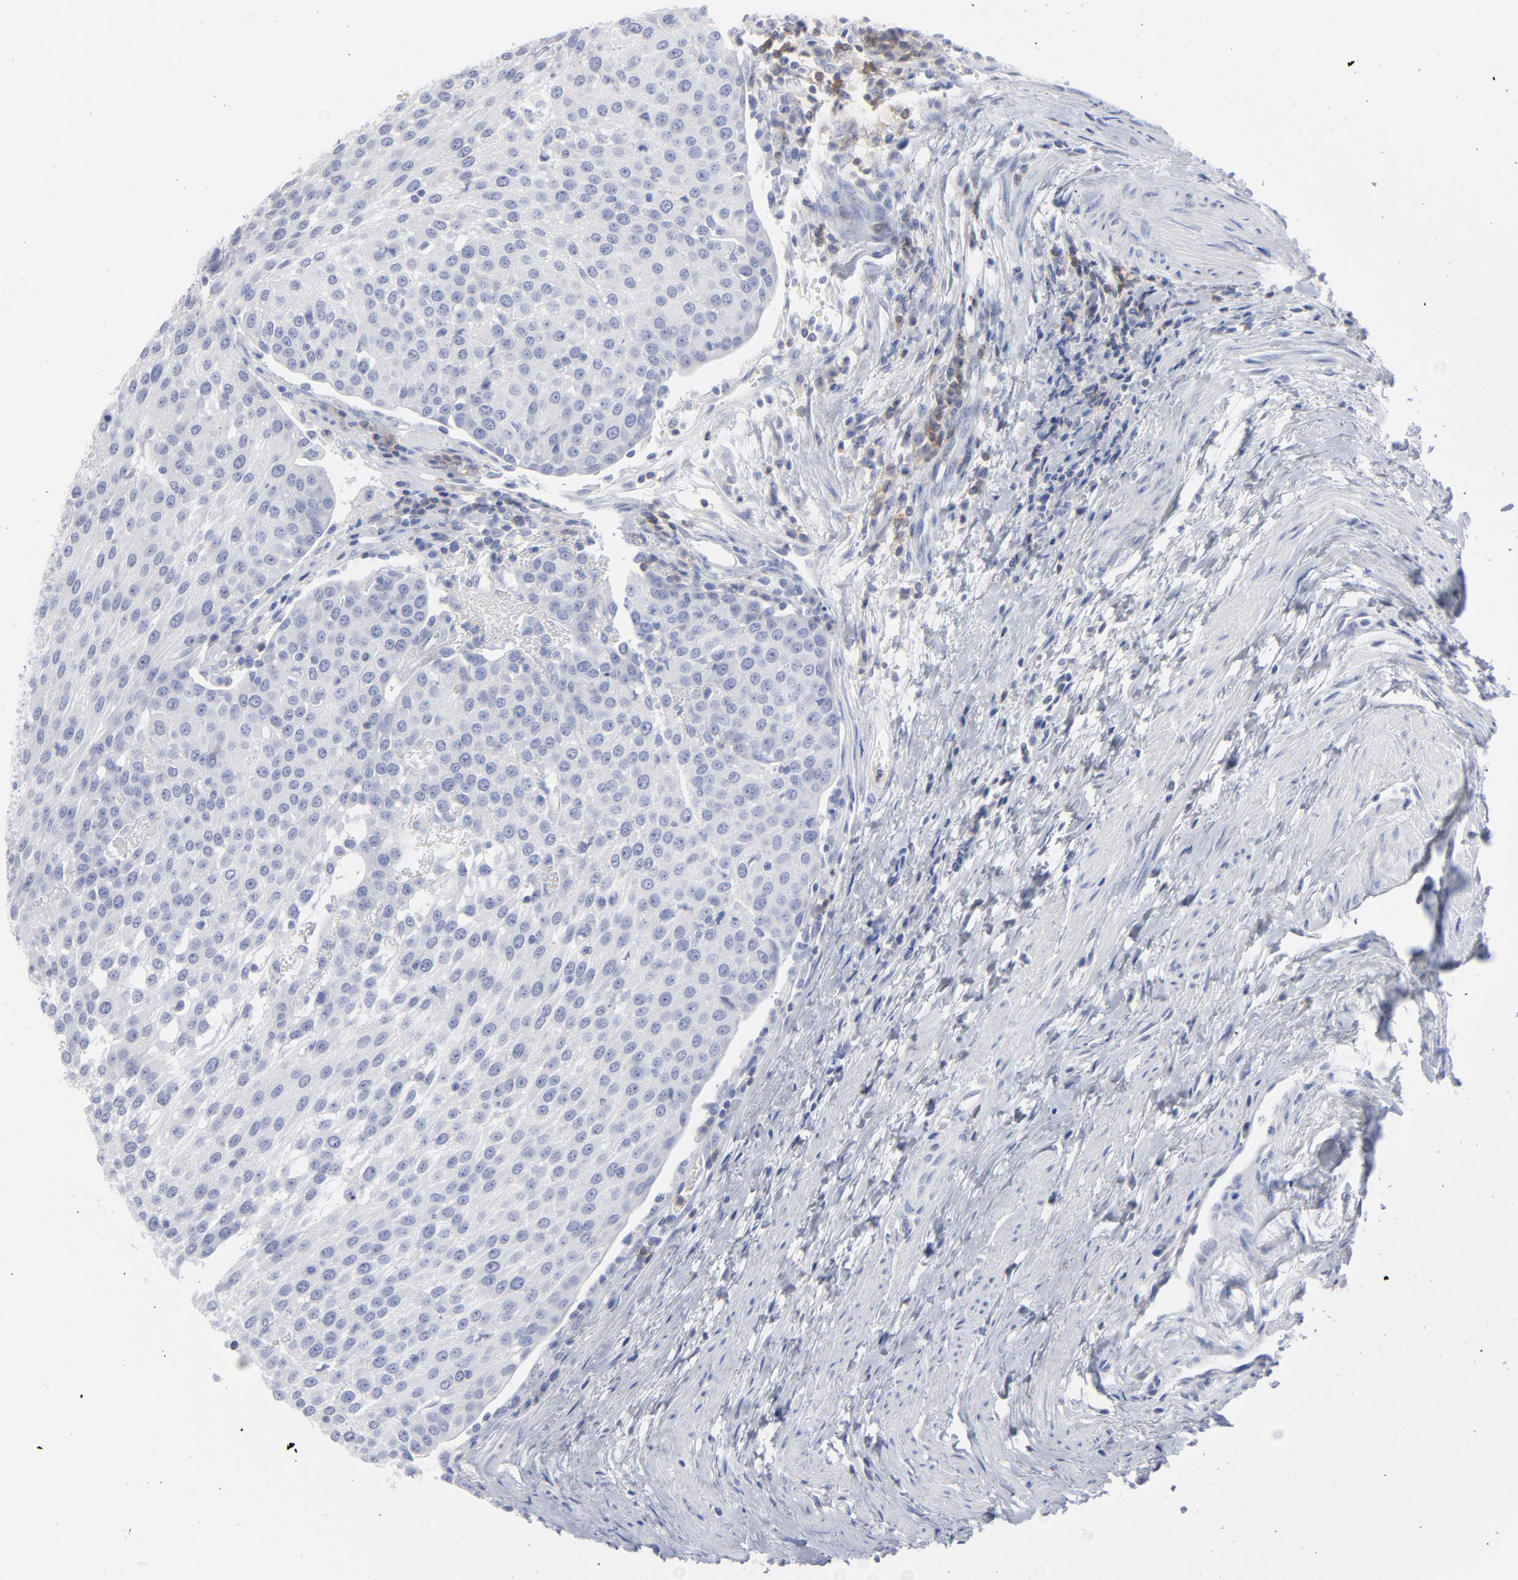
{"staining": {"intensity": "negative", "quantity": "none", "location": "none"}, "tissue": "urothelial cancer", "cell_type": "Tumor cells", "image_type": "cancer", "snomed": [{"axis": "morphology", "description": "Urothelial carcinoma, High grade"}, {"axis": "topography", "description": "Urinary bladder"}], "caption": "Tumor cells show no significant protein positivity in high-grade urothelial carcinoma.", "gene": "P2RY8", "patient": {"sex": "female", "age": 85}}